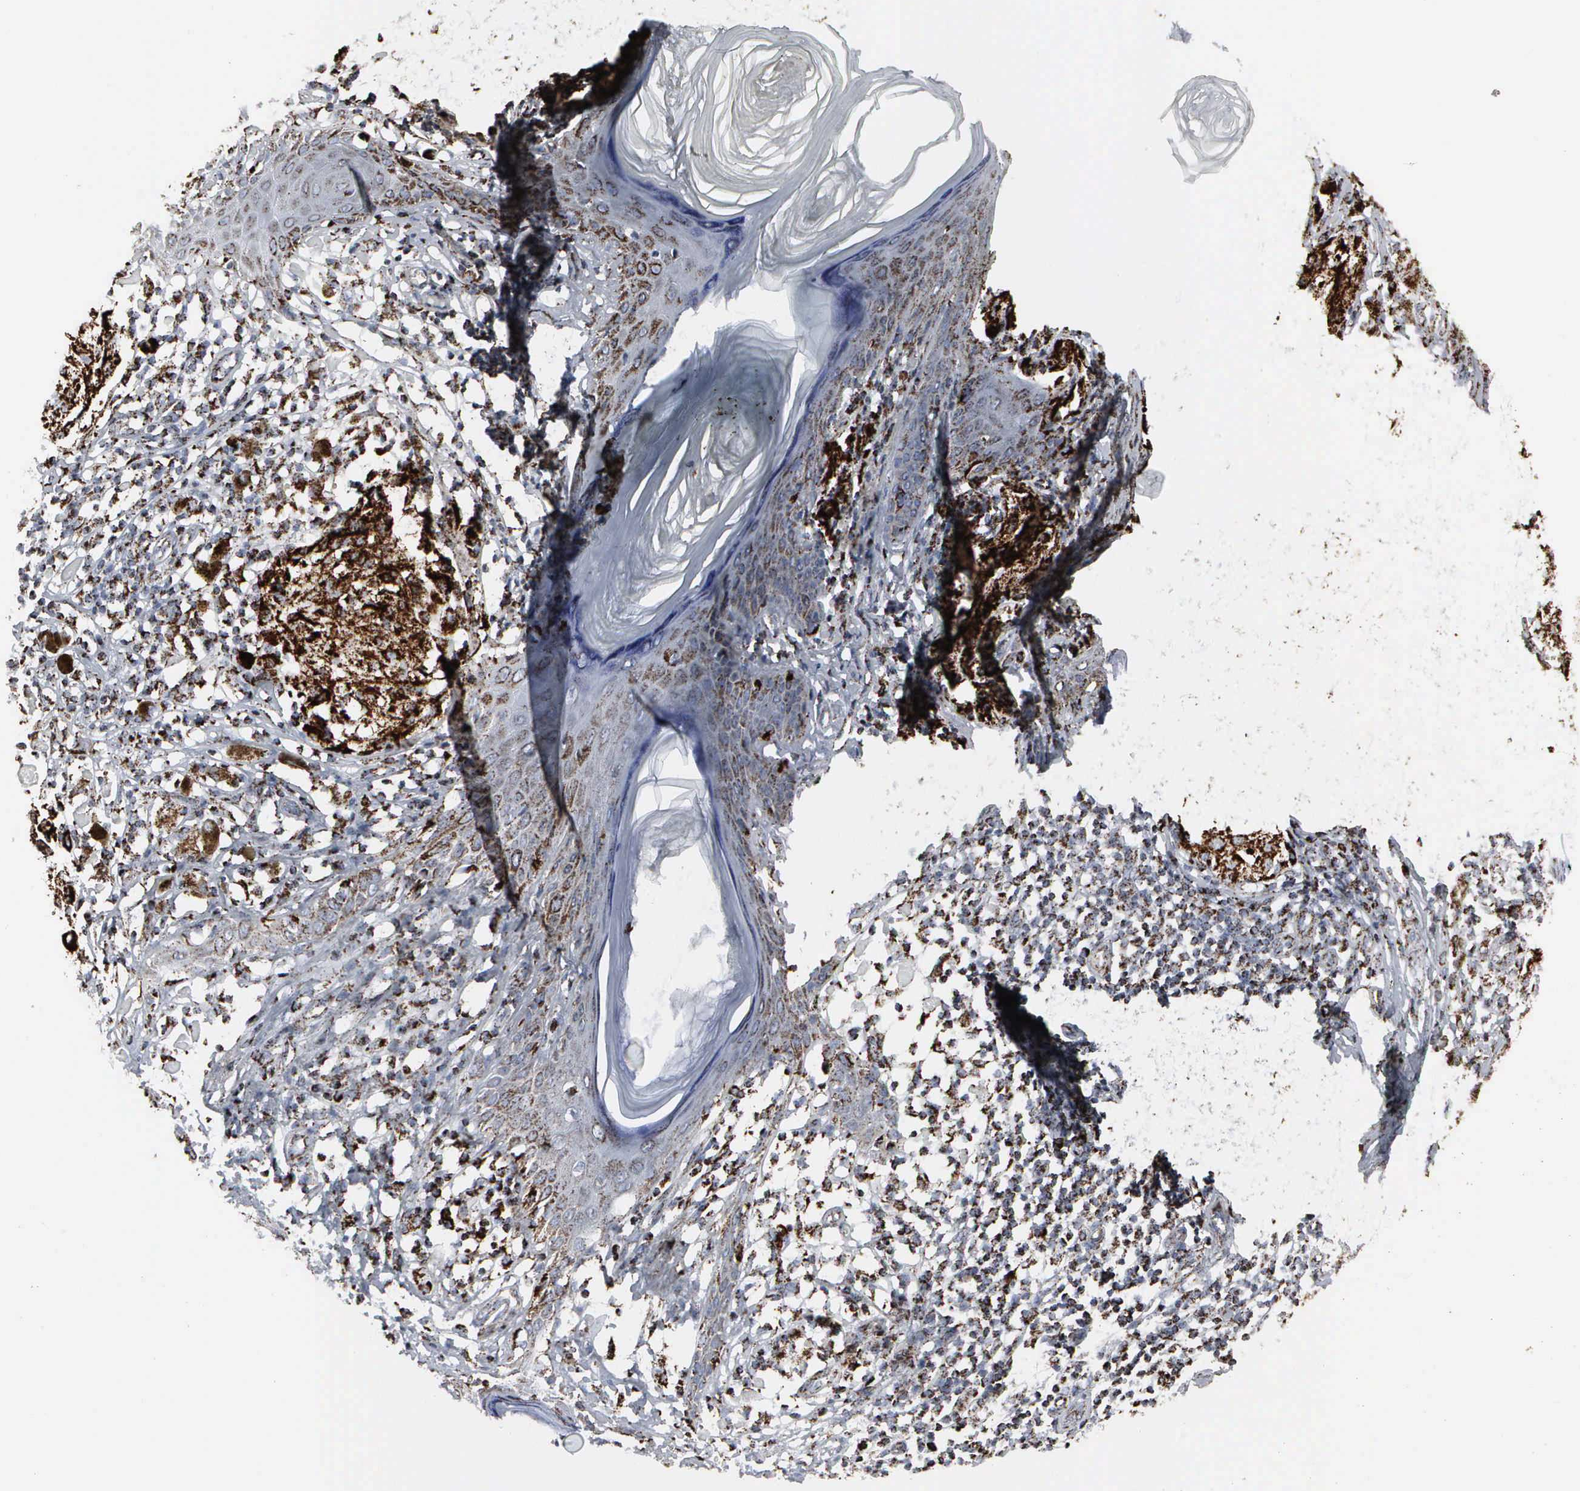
{"staining": {"intensity": "strong", "quantity": ">75%", "location": "cytoplasmic/membranous"}, "tissue": "melanoma", "cell_type": "Tumor cells", "image_type": "cancer", "snomed": [{"axis": "morphology", "description": "Malignant melanoma, NOS"}, {"axis": "topography", "description": "Skin"}], "caption": "Immunohistochemical staining of malignant melanoma demonstrates strong cytoplasmic/membranous protein expression in about >75% of tumor cells.", "gene": "HSPA9", "patient": {"sex": "male", "age": 36}}